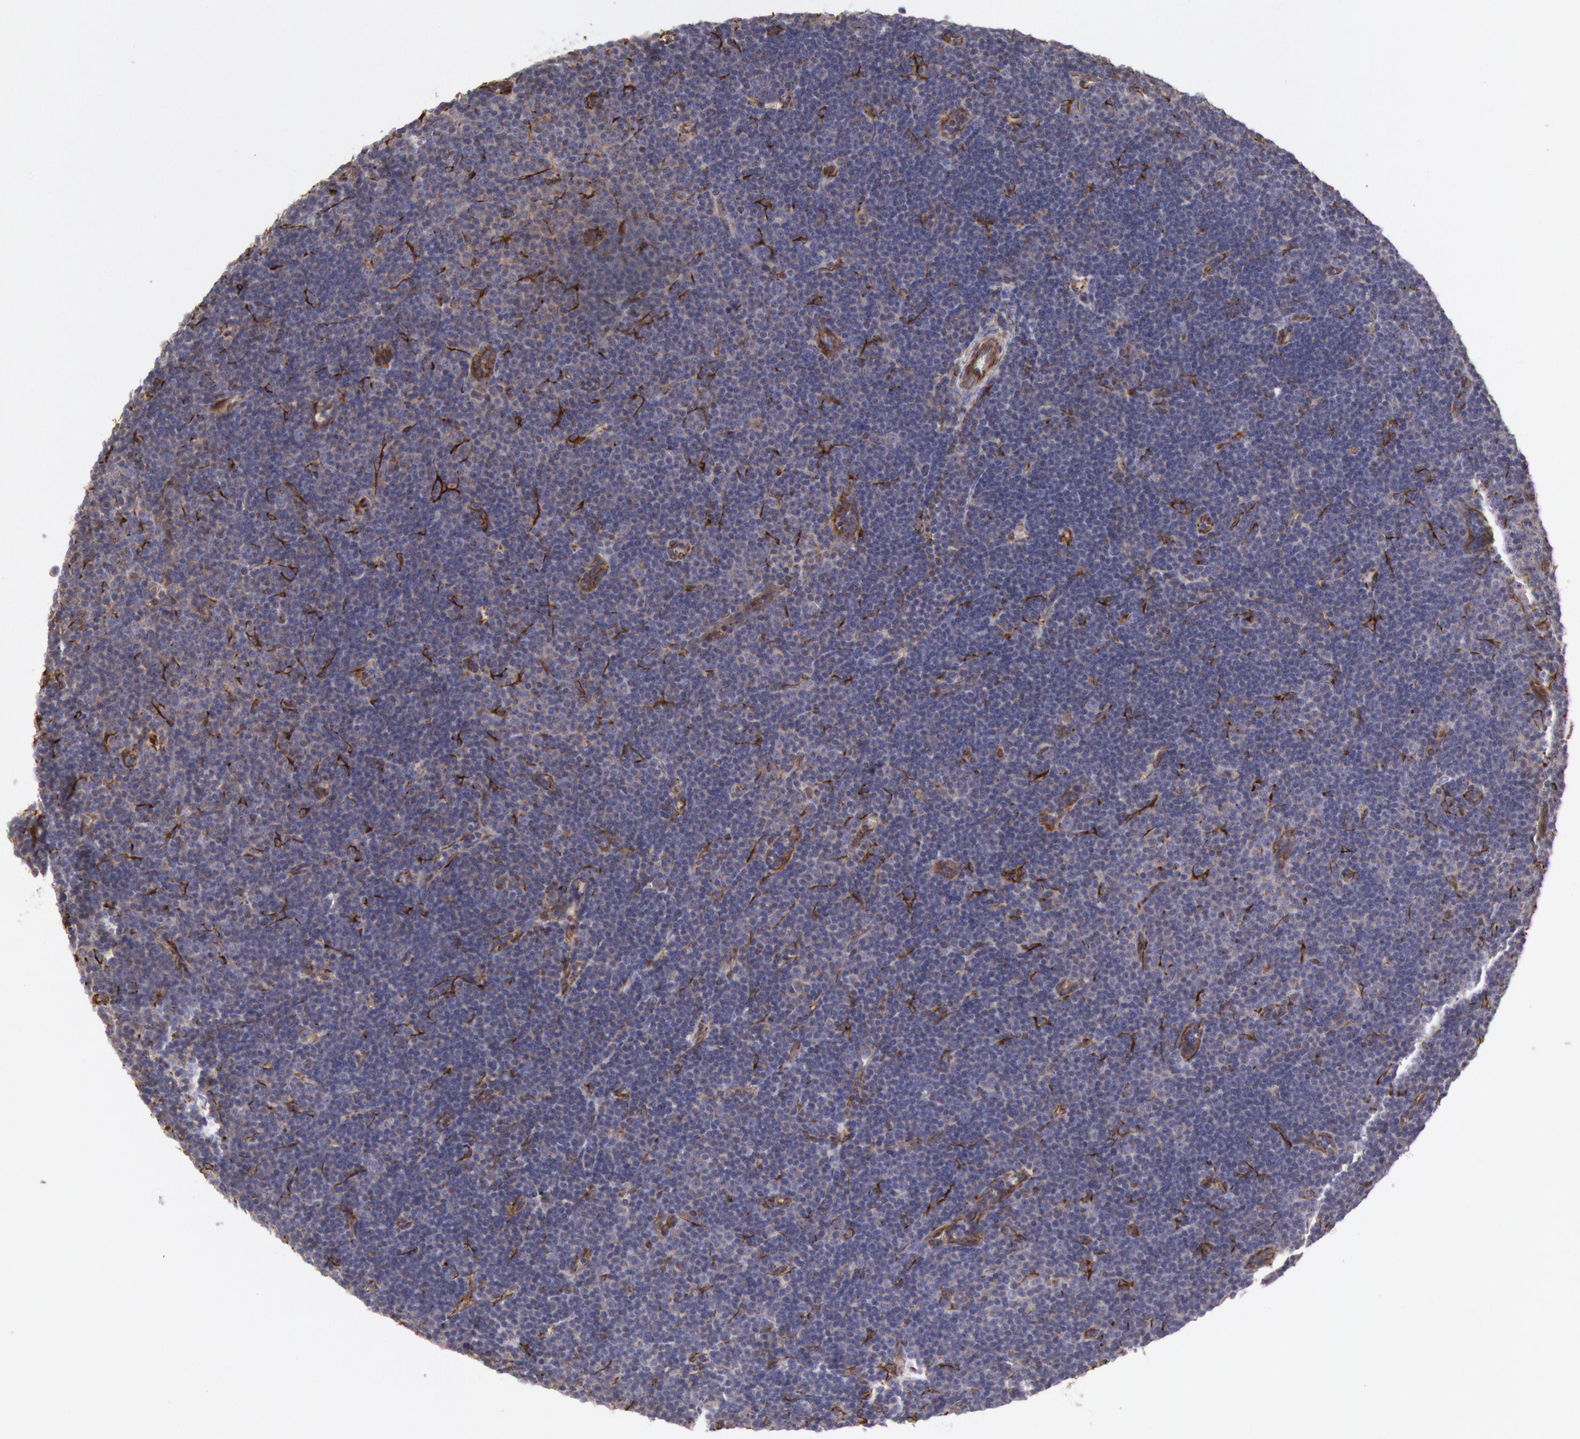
{"staining": {"intensity": "negative", "quantity": "none", "location": "none"}, "tissue": "lymphoma", "cell_type": "Tumor cells", "image_type": "cancer", "snomed": [{"axis": "morphology", "description": "Malignant lymphoma, non-Hodgkin's type, Low grade"}, {"axis": "topography", "description": "Lymph node"}], "caption": "Tumor cells show no significant staining in lymphoma. Brightfield microscopy of immunohistochemistry (IHC) stained with DAB (brown) and hematoxylin (blue), captured at high magnification.", "gene": "RNF139", "patient": {"sex": "male", "age": 57}}